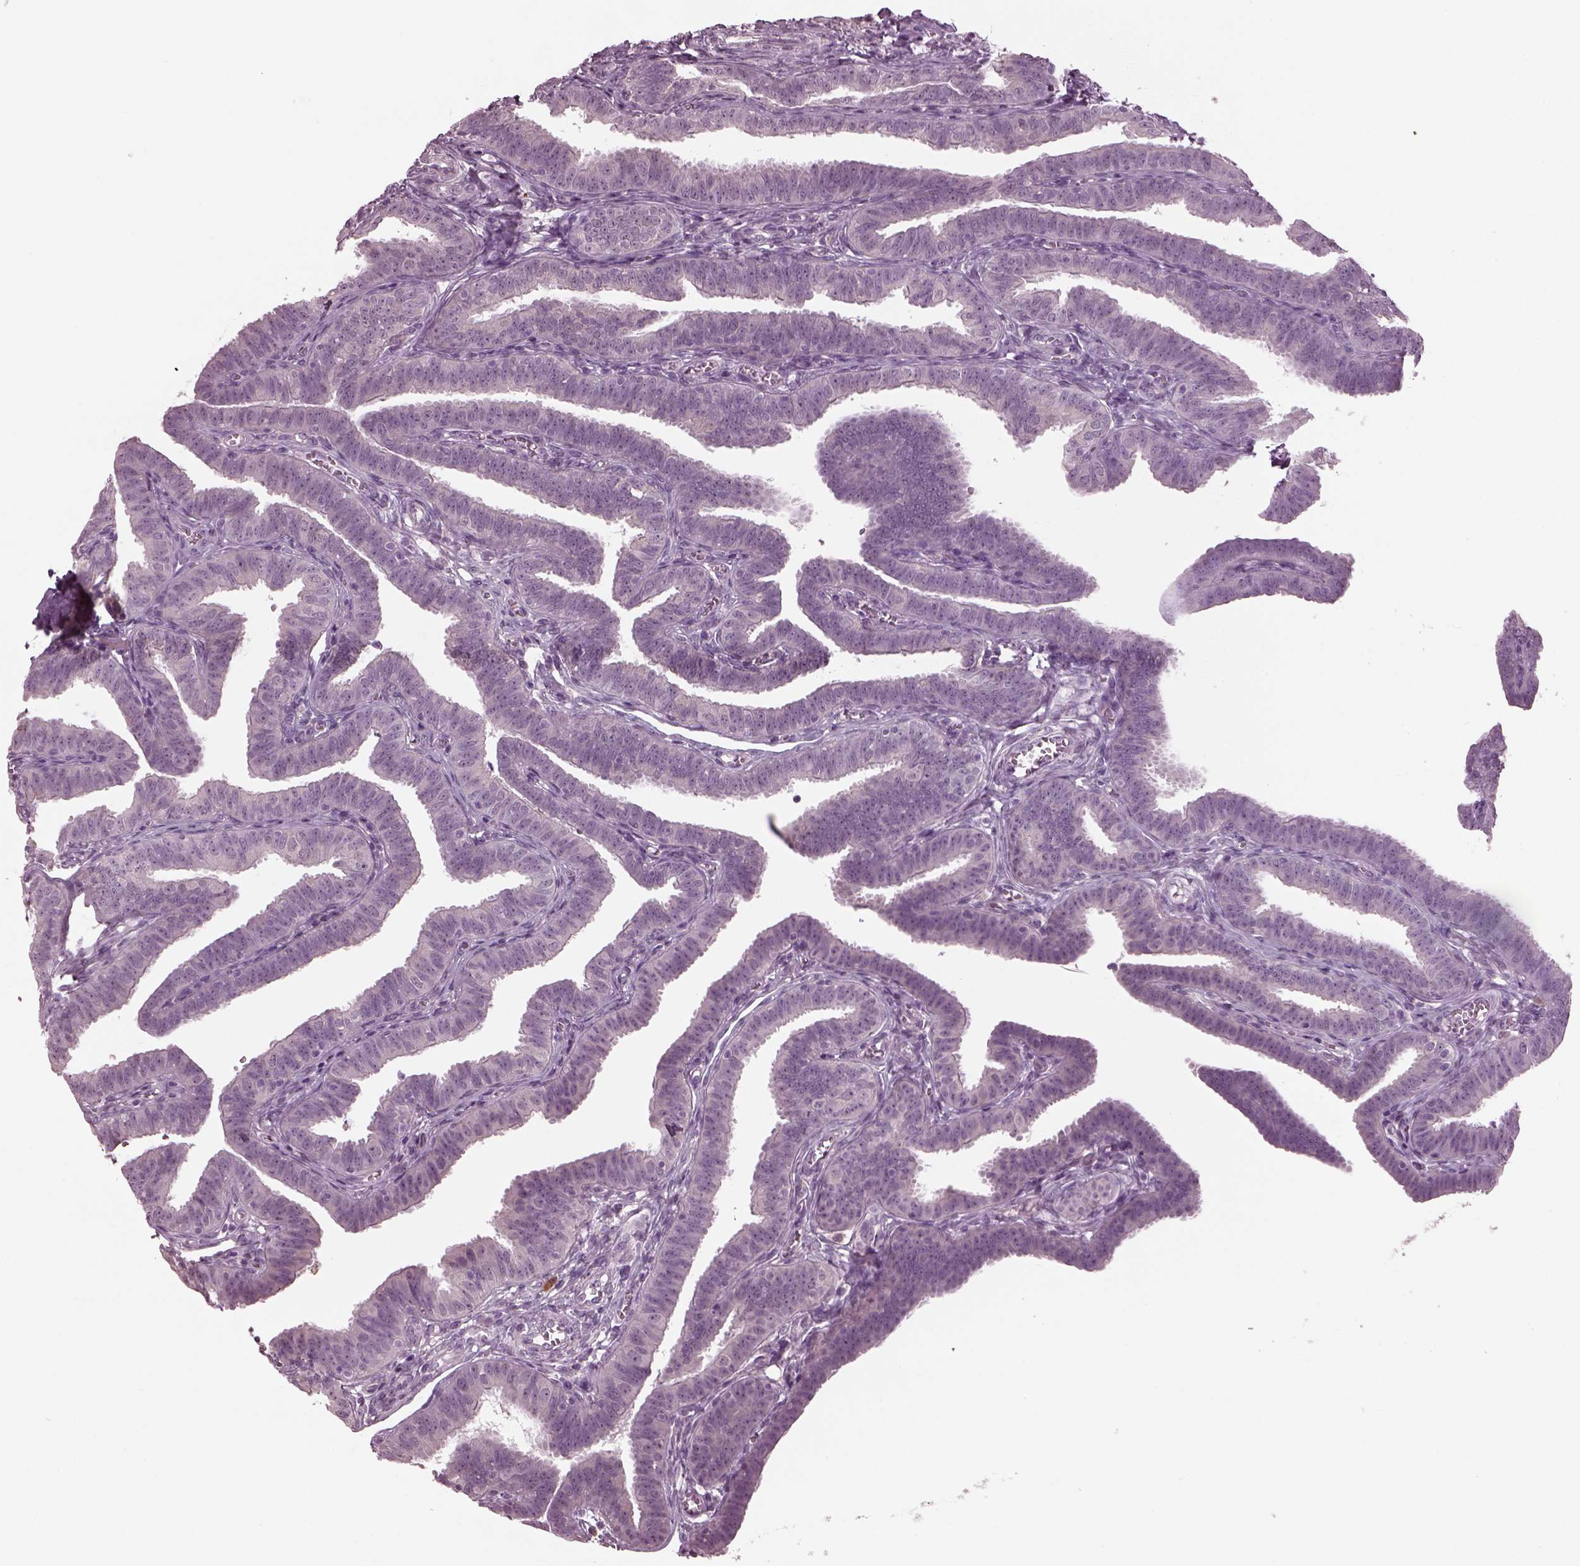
{"staining": {"intensity": "negative", "quantity": "none", "location": "none"}, "tissue": "fallopian tube", "cell_type": "Glandular cells", "image_type": "normal", "snomed": [{"axis": "morphology", "description": "Normal tissue, NOS"}, {"axis": "topography", "description": "Fallopian tube"}], "caption": "An image of fallopian tube stained for a protein exhibits no brown staining in glandular cells. Nuclei are stained in blue.", "gene": "CLCN4", "patient": {"sex": "female", "age": 25}}